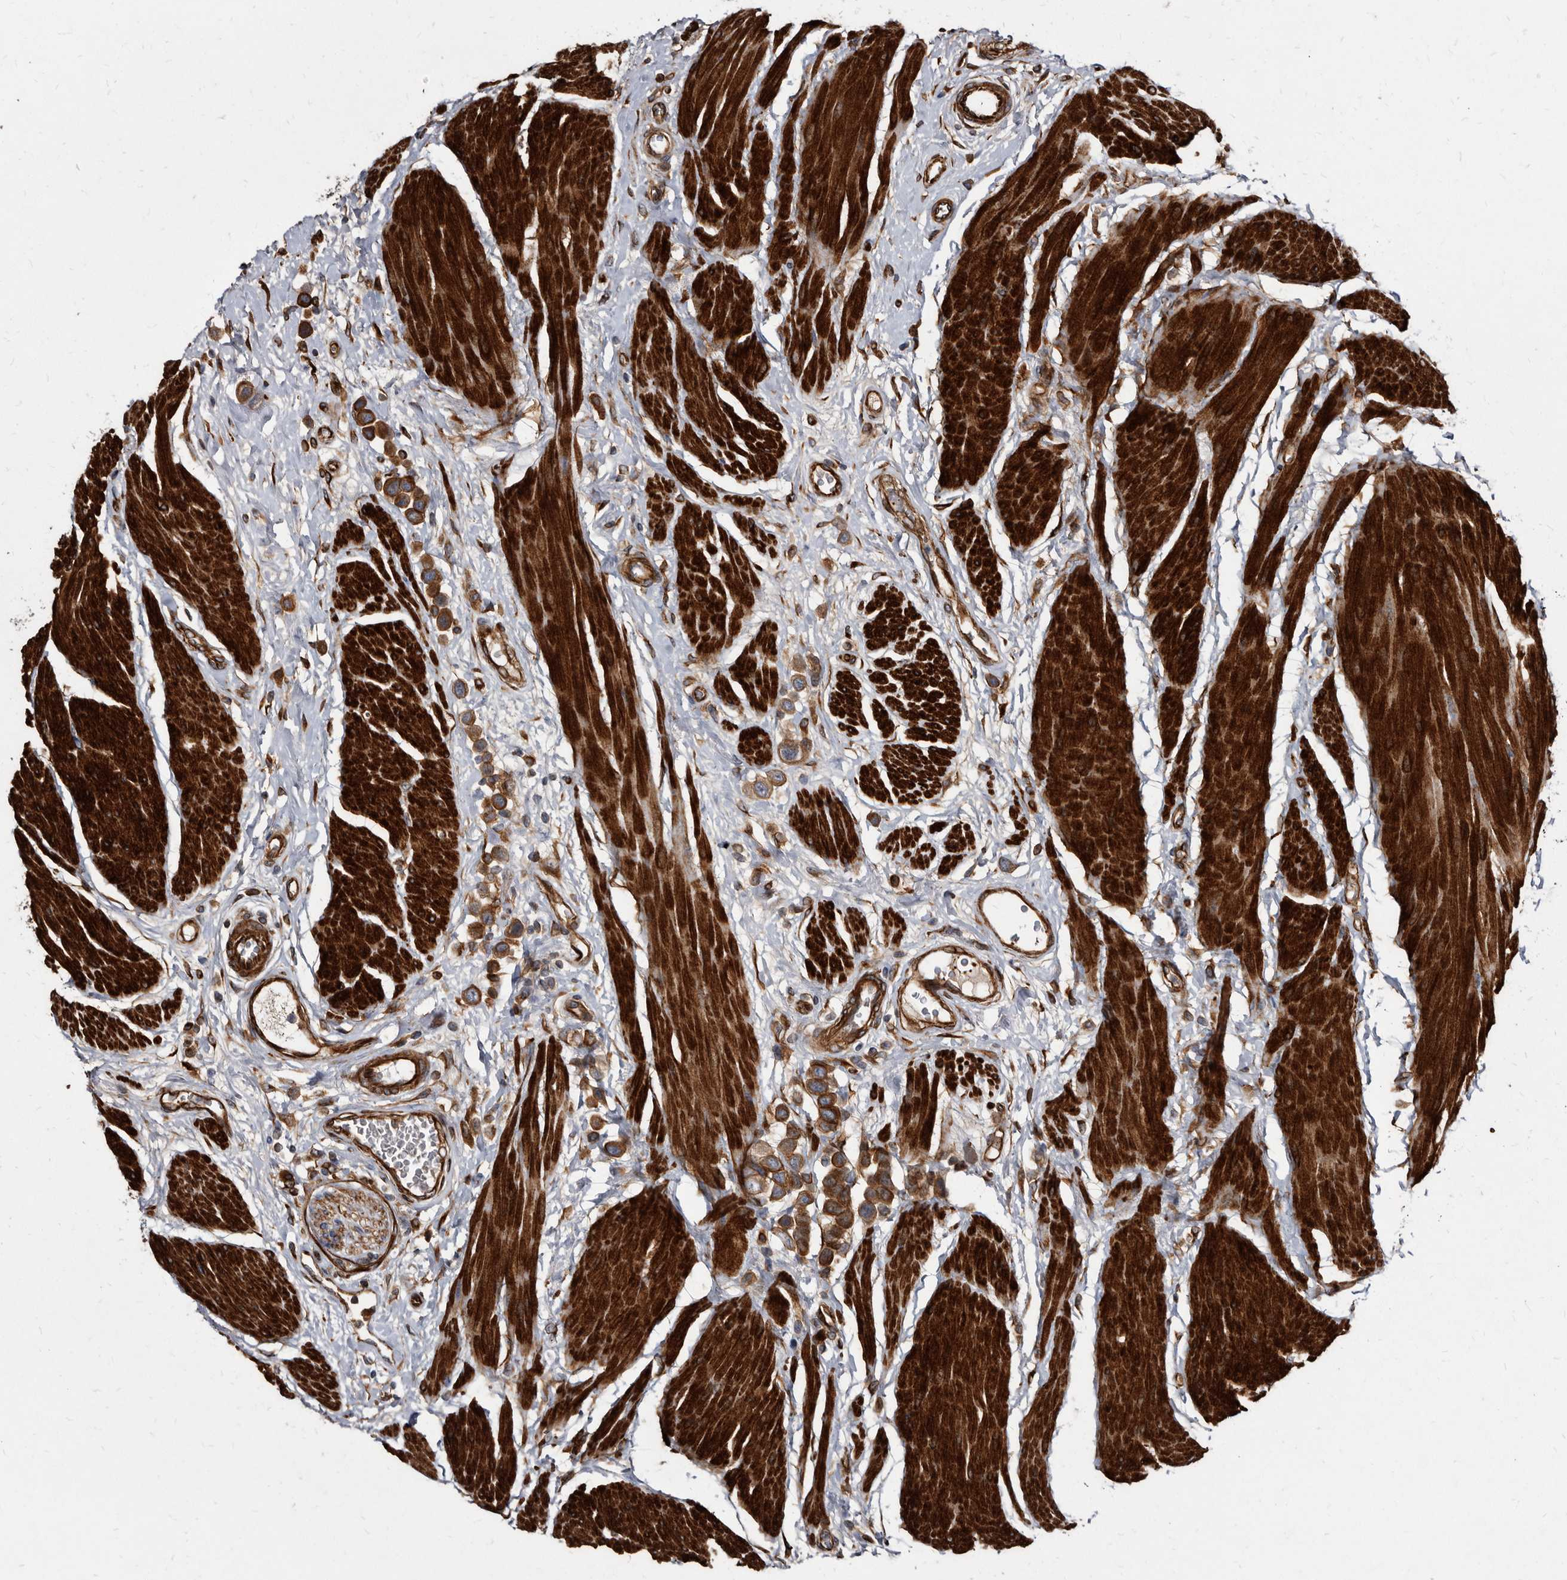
{"staining": {"intensity": "strong", "quantity": ">75%", "location": "cytoplasmic/membranous"}, "tissue": "urothelial cancer", "cell_type": "Tumor cells", "image_type": "cancer", "snomed": [{"axis": "morphology", "description": "Urothelial carcinoma, High grade"}, {"axis": "topography", "description": "Urinary bladder"}], "caption": "Immunohistochemistry (IHC) image of human urothelial cancer stained for a protein (brown), which reveals high levels of strong cytoplasmic/membranous staining in approximately >75% of tumor cells.", "gene": "KCTD20", "patient": {"sex": "male", "age": 50}}